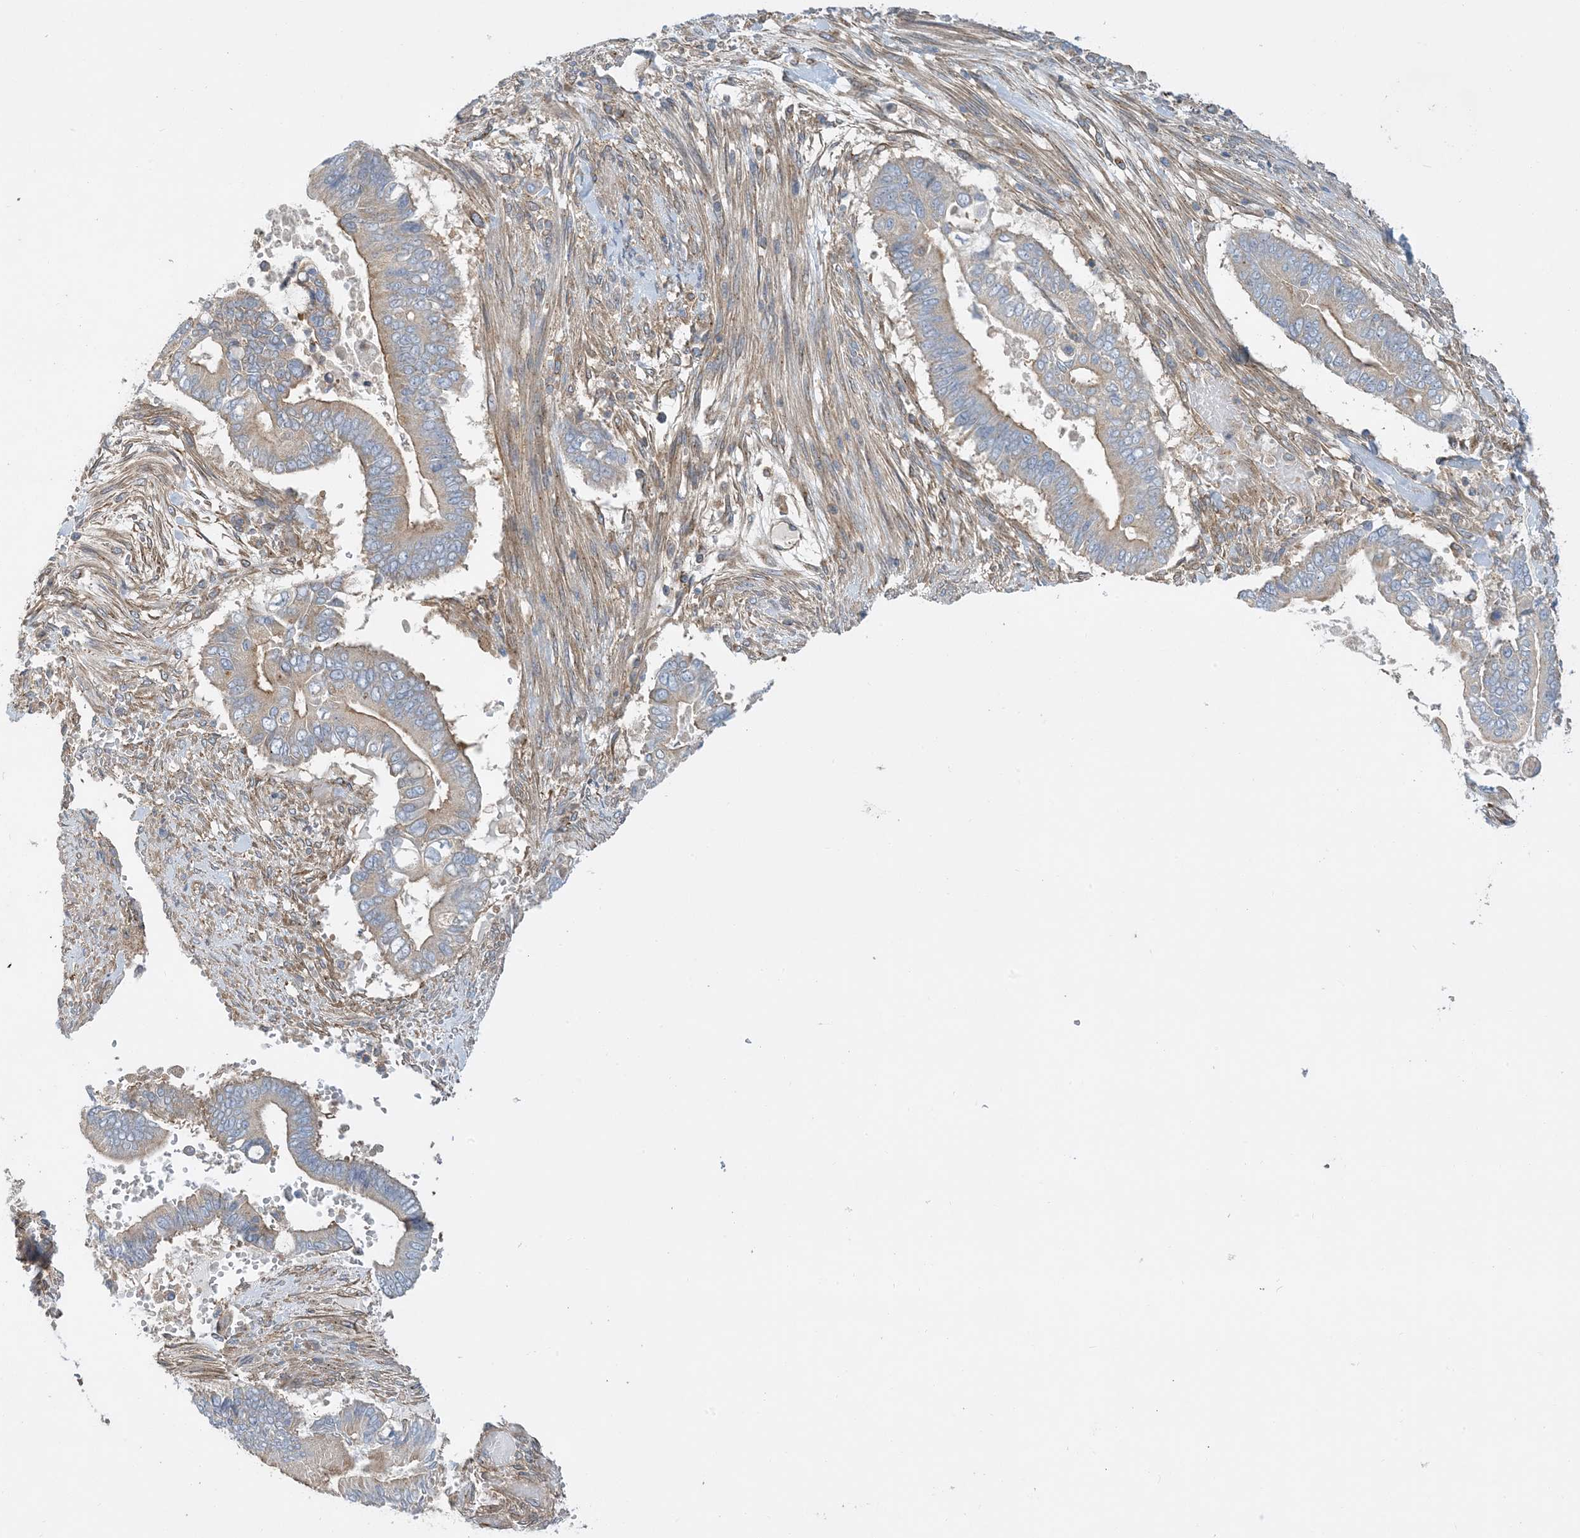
{"staining": {"intensity": "weak", "quantity": "25%-75%", "location": "cytoplasmic/membranous"}, "tissue": "pancreatic cancer", "cell_type": "Tumor cells", "image_type": "cancer", "snomed": [{"axis": "morphology", "description": "Adenocarcinoma, NOS"}, {"axis": "topography", "description": "Pancreas"}], "caption": "Human adenocarcinoma (pancreatic) stained with a brown dye demonstrates weak cytoplasmic/membranous positive positivity in about 25%-75% of tumor cells.", "gene": "SIDT1", "patient": {"sex": "male", "age": 68}}